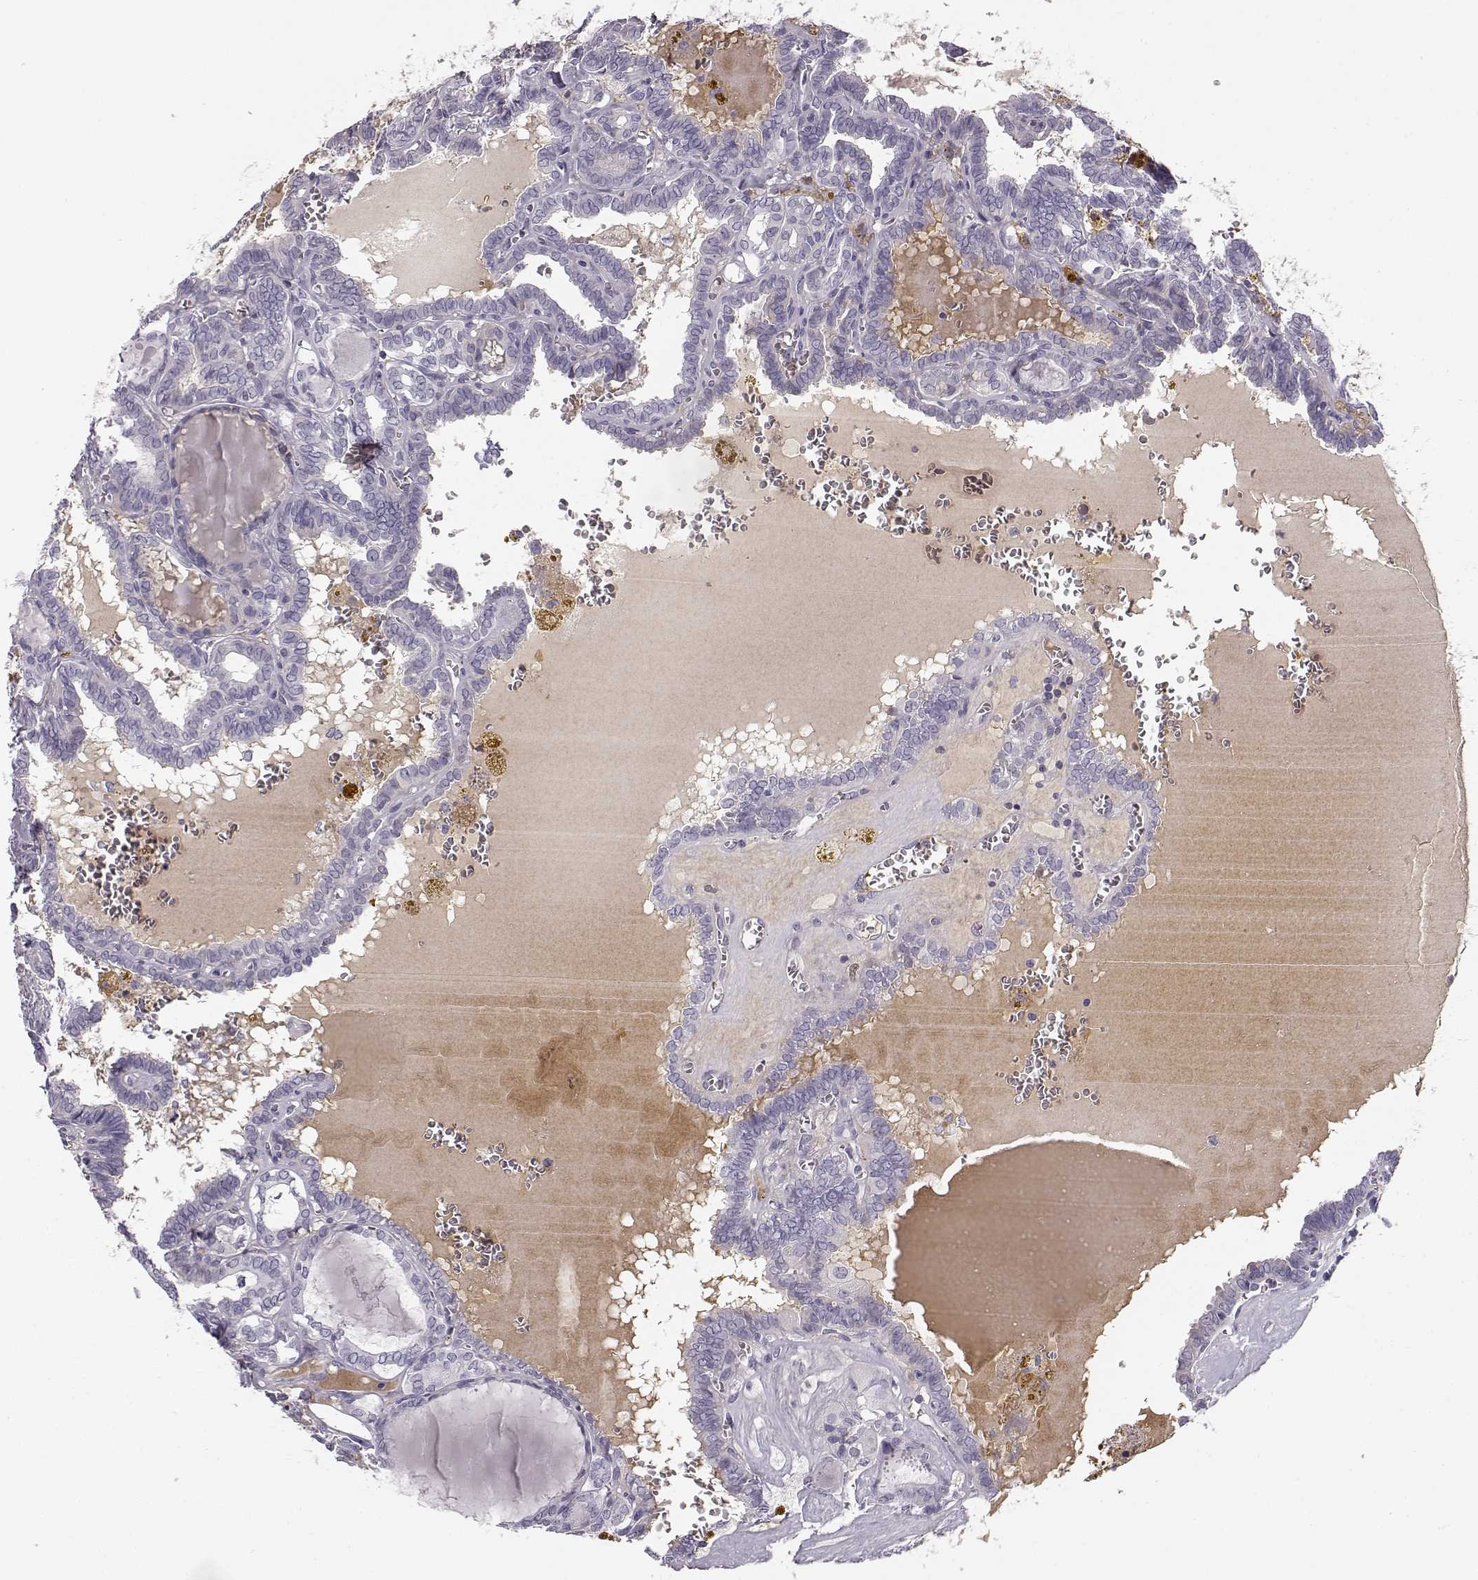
{"staining": {"intensity": "negative", "quantity": "none", "location": "none"}, "tissue": "thyroid cancer", "cell_type": "Tumor cells", "image_type": "cancer", "snomed": [{"axis": "morphology", "description": "Papillary adenocarcinoma, NOS"}, {"axis": "topography", "description": "Thyroid gland"}], "caption": "Immunohistochemistry image of neoplastic tissue: papillary adenocarcinoma (thyroid) stained with DAB (3,3'-diaminobenzidine) reveals no significant protein expression in tumor cells.", "gene": "KIAA0319", "patient": {"sex": "female", "age": 39}}